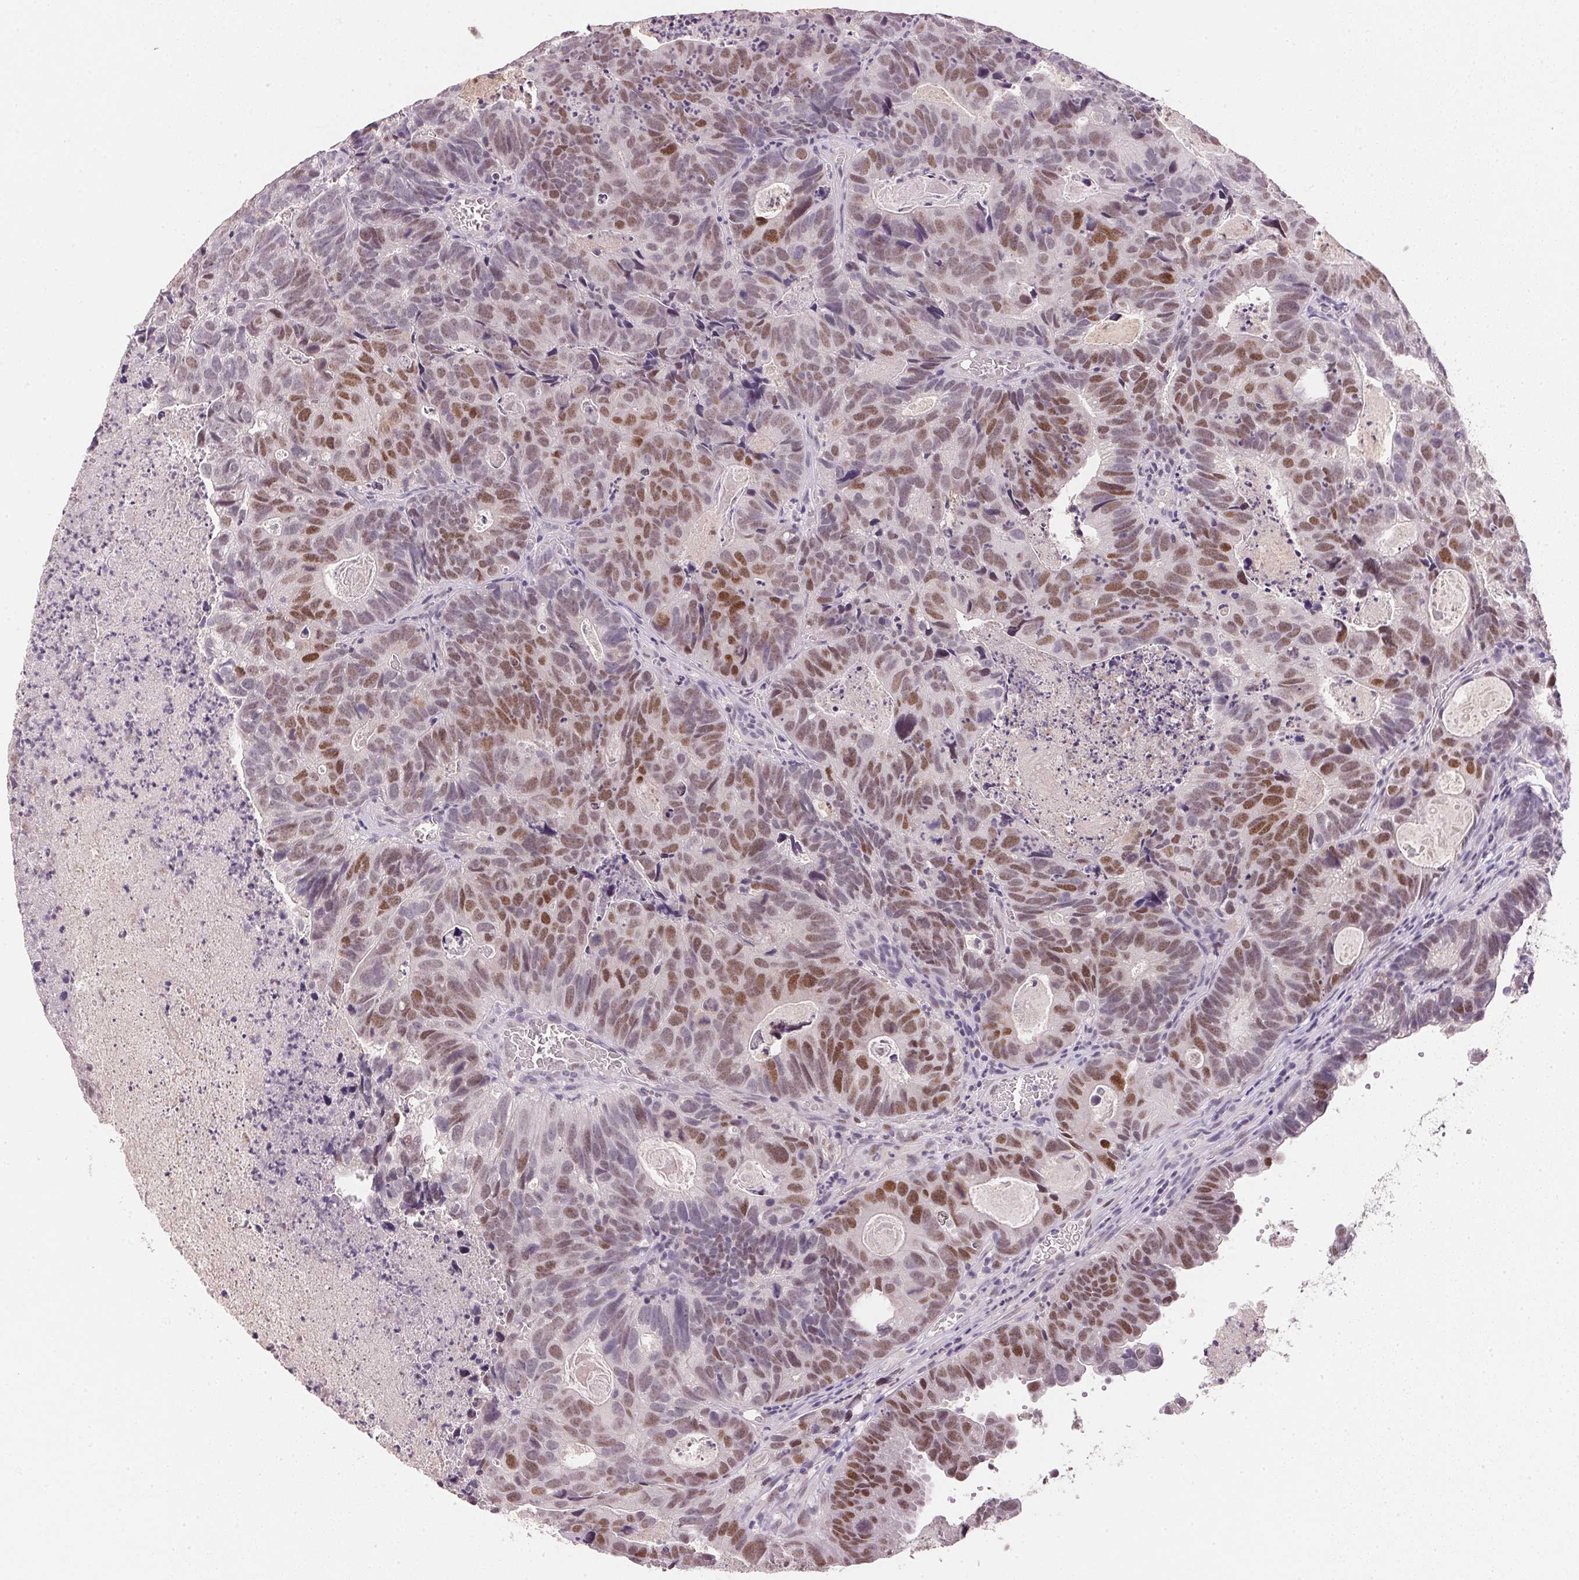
{"staining": {"intensity": "moderate", "quantity": "25%-75%", "location": "nuclear"}, "tissue": "head and neck cancer", "cell_type": "Tumor cells", "image_type": "cancer", "snomed": [{"axis": "morphology", "description": "Adenocarcinoma, NOS"}, {"axis": "topography", "description": "Head-Neck"}], "caption": "This is an image of immunohistochemistry (IHC) staining of adenocarcinoma (head and neck), which shows moderate staining in the nuclear of tumor cells.", "gene": "POLR3G", "patient": {"sex": "male", "age": 62}}